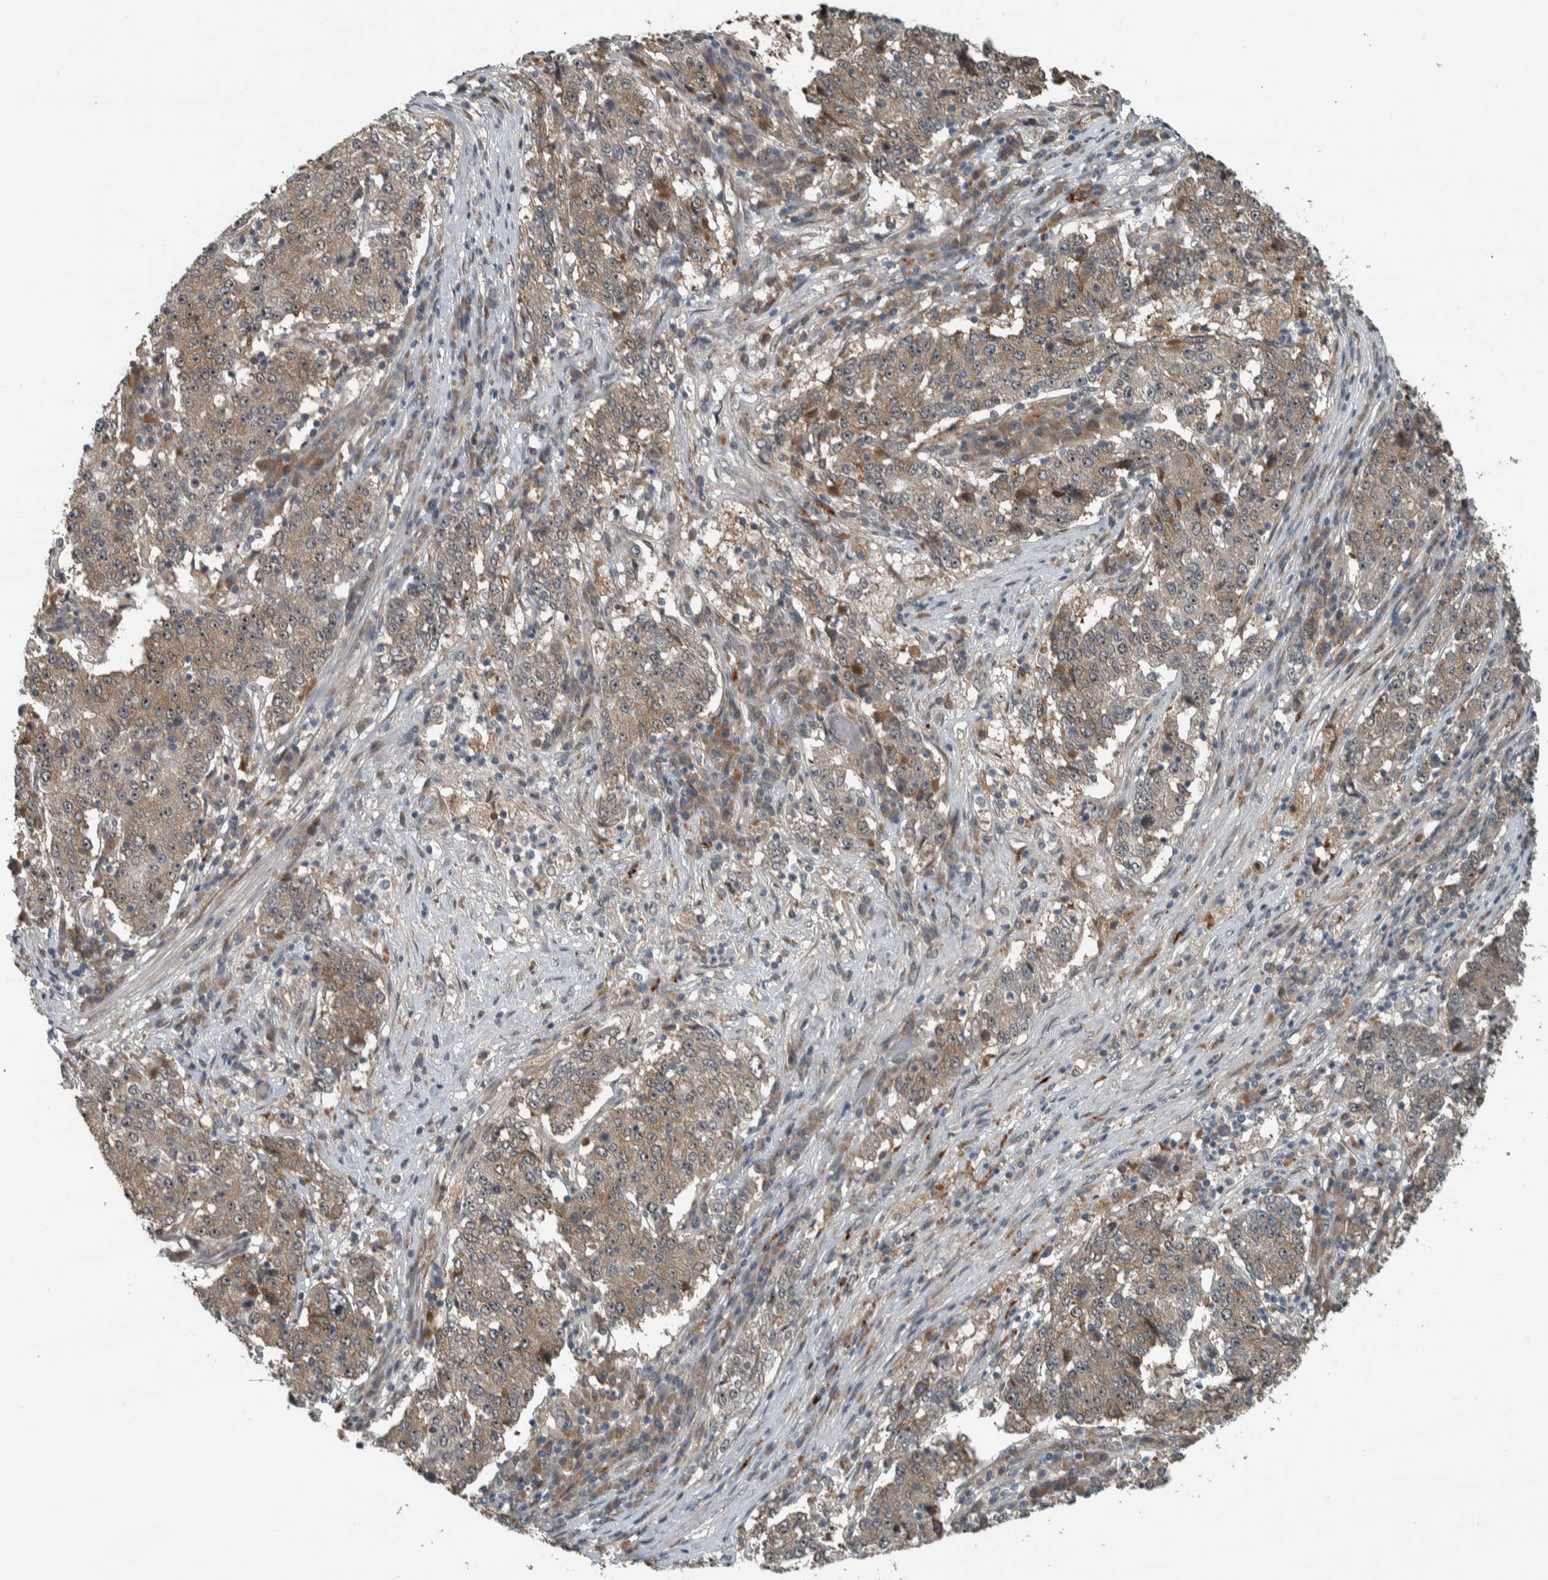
{"staining": {"intensity": "weak", "quantity": ">75%", "location": "cytoplasmic/membranous,nuclear"}, "tissue": "stomach cancer", "cell_type": "Tumor cells", "image_type": "cancer", "snomed": [{"axis": "morphology", "description": "Adenocarcinoma, NOS"}, {"axis": "topography", "description": "Stomach"}], "caption": "Adenocarcinoma (stomach) was stained to show a protein in brown. There is low levels of weak cytoplasmic/membranous and nuclear staining in approximately >75% of tumor cells. The staining was performed using DAB, with brown indicating positive protein expression. Nuclei are stained blue with hematoxylin.", "gene": "XPO5", "patient": {"sex": "male", "age": 59}}